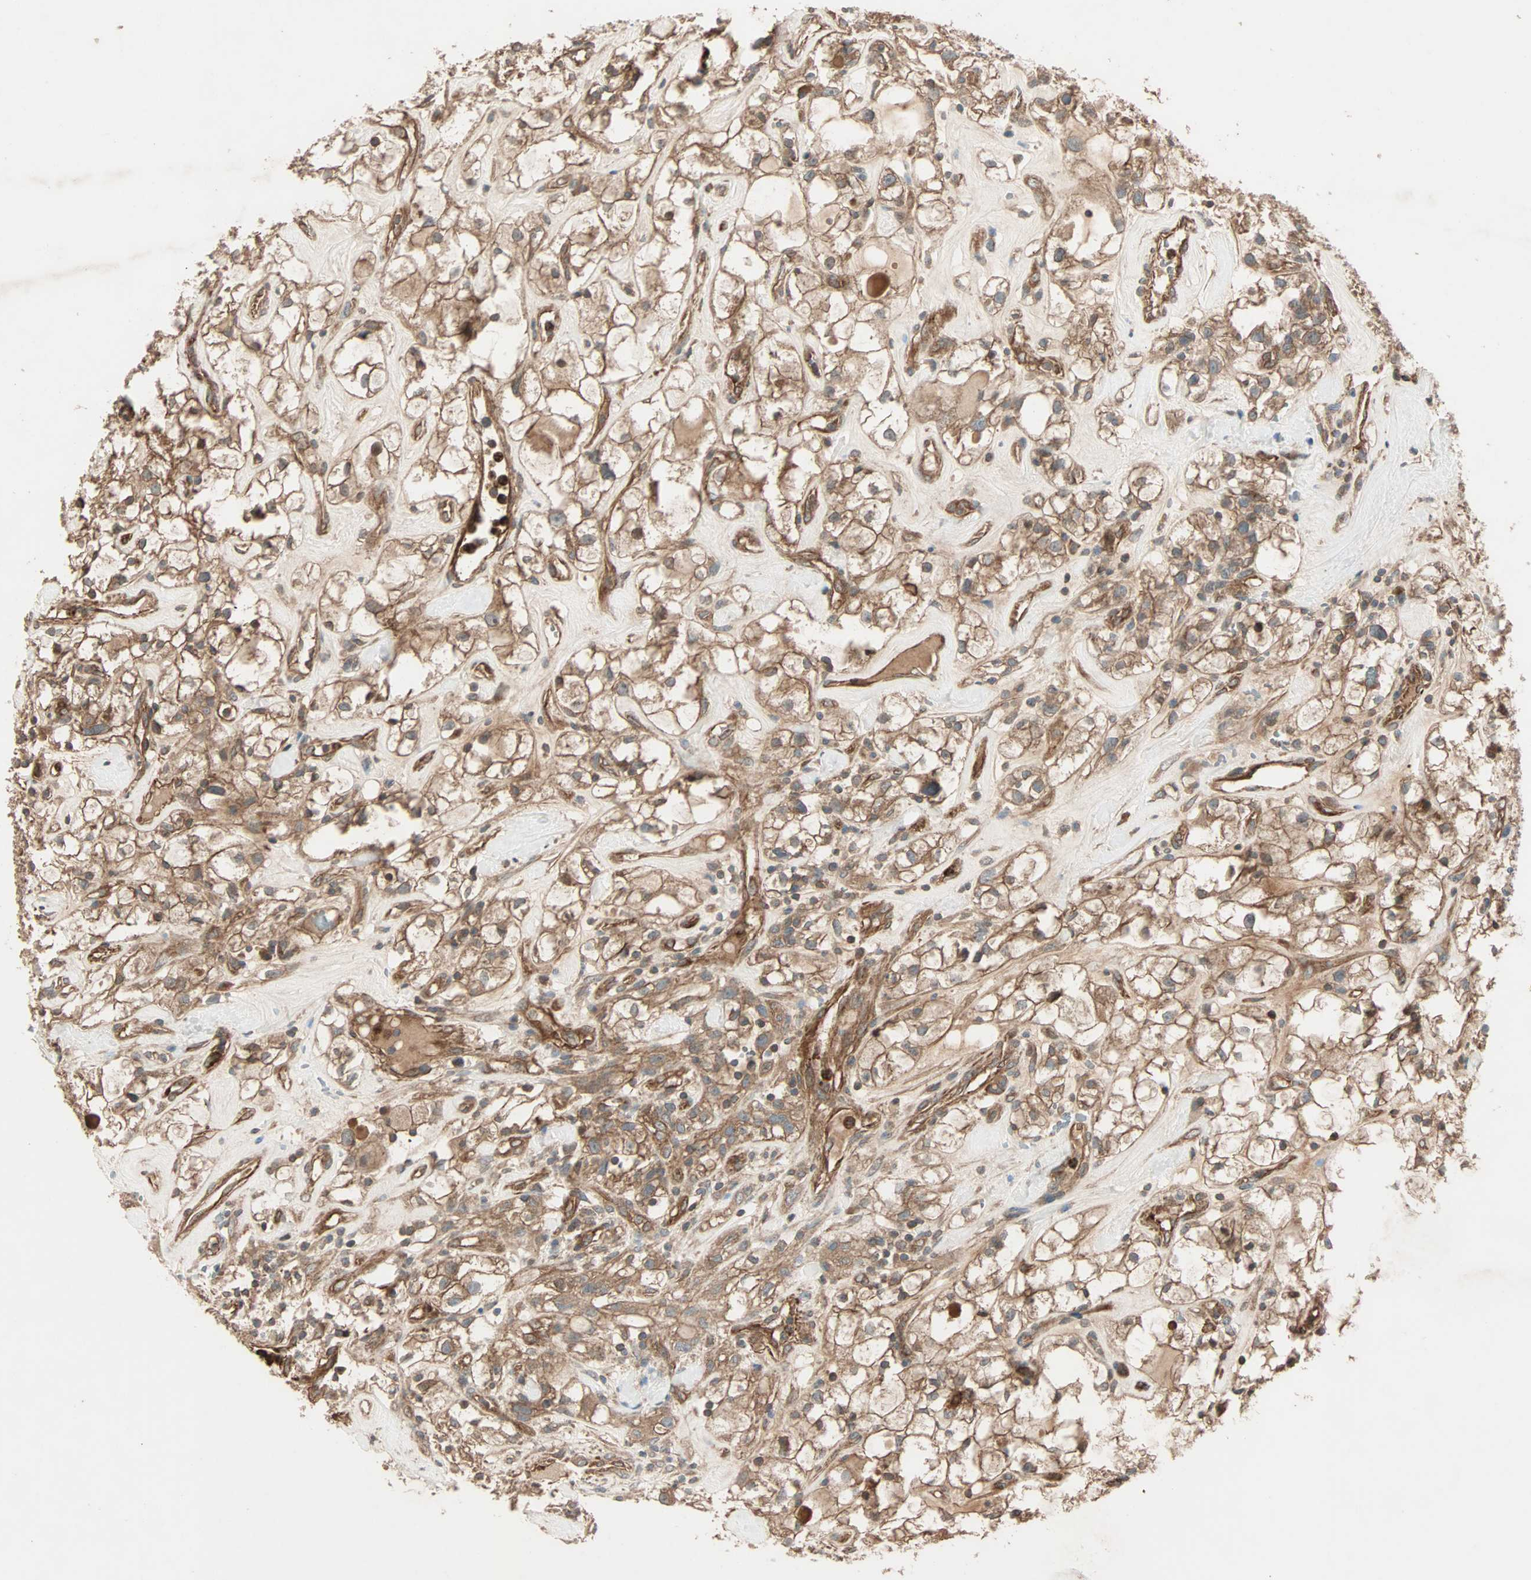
{"staining": {"intensity": "moderate", "quantity": ">75%", "location": "cytoplasmic/membranous"}, "tissue": "renal cancer", "cell_type": "Tumor cells", "image_type": "cancer", "snomed": [{"axis": "morphology", "description": "Adenocarcinoma, NOS"}, {"axis": "topography", "description": "Kidney"}], "caption": "Renal cancer (adenocarcinoma) stained with DAB (3,3'-diaminobenzidine) immunohistochemistry (IHC) exhibits medium levels of moderate cytoplasmic/membranous positivity in approximately >75% of tumor cells.", "gene": "GCK", "patient": {"sex": "female", "age": 60}}